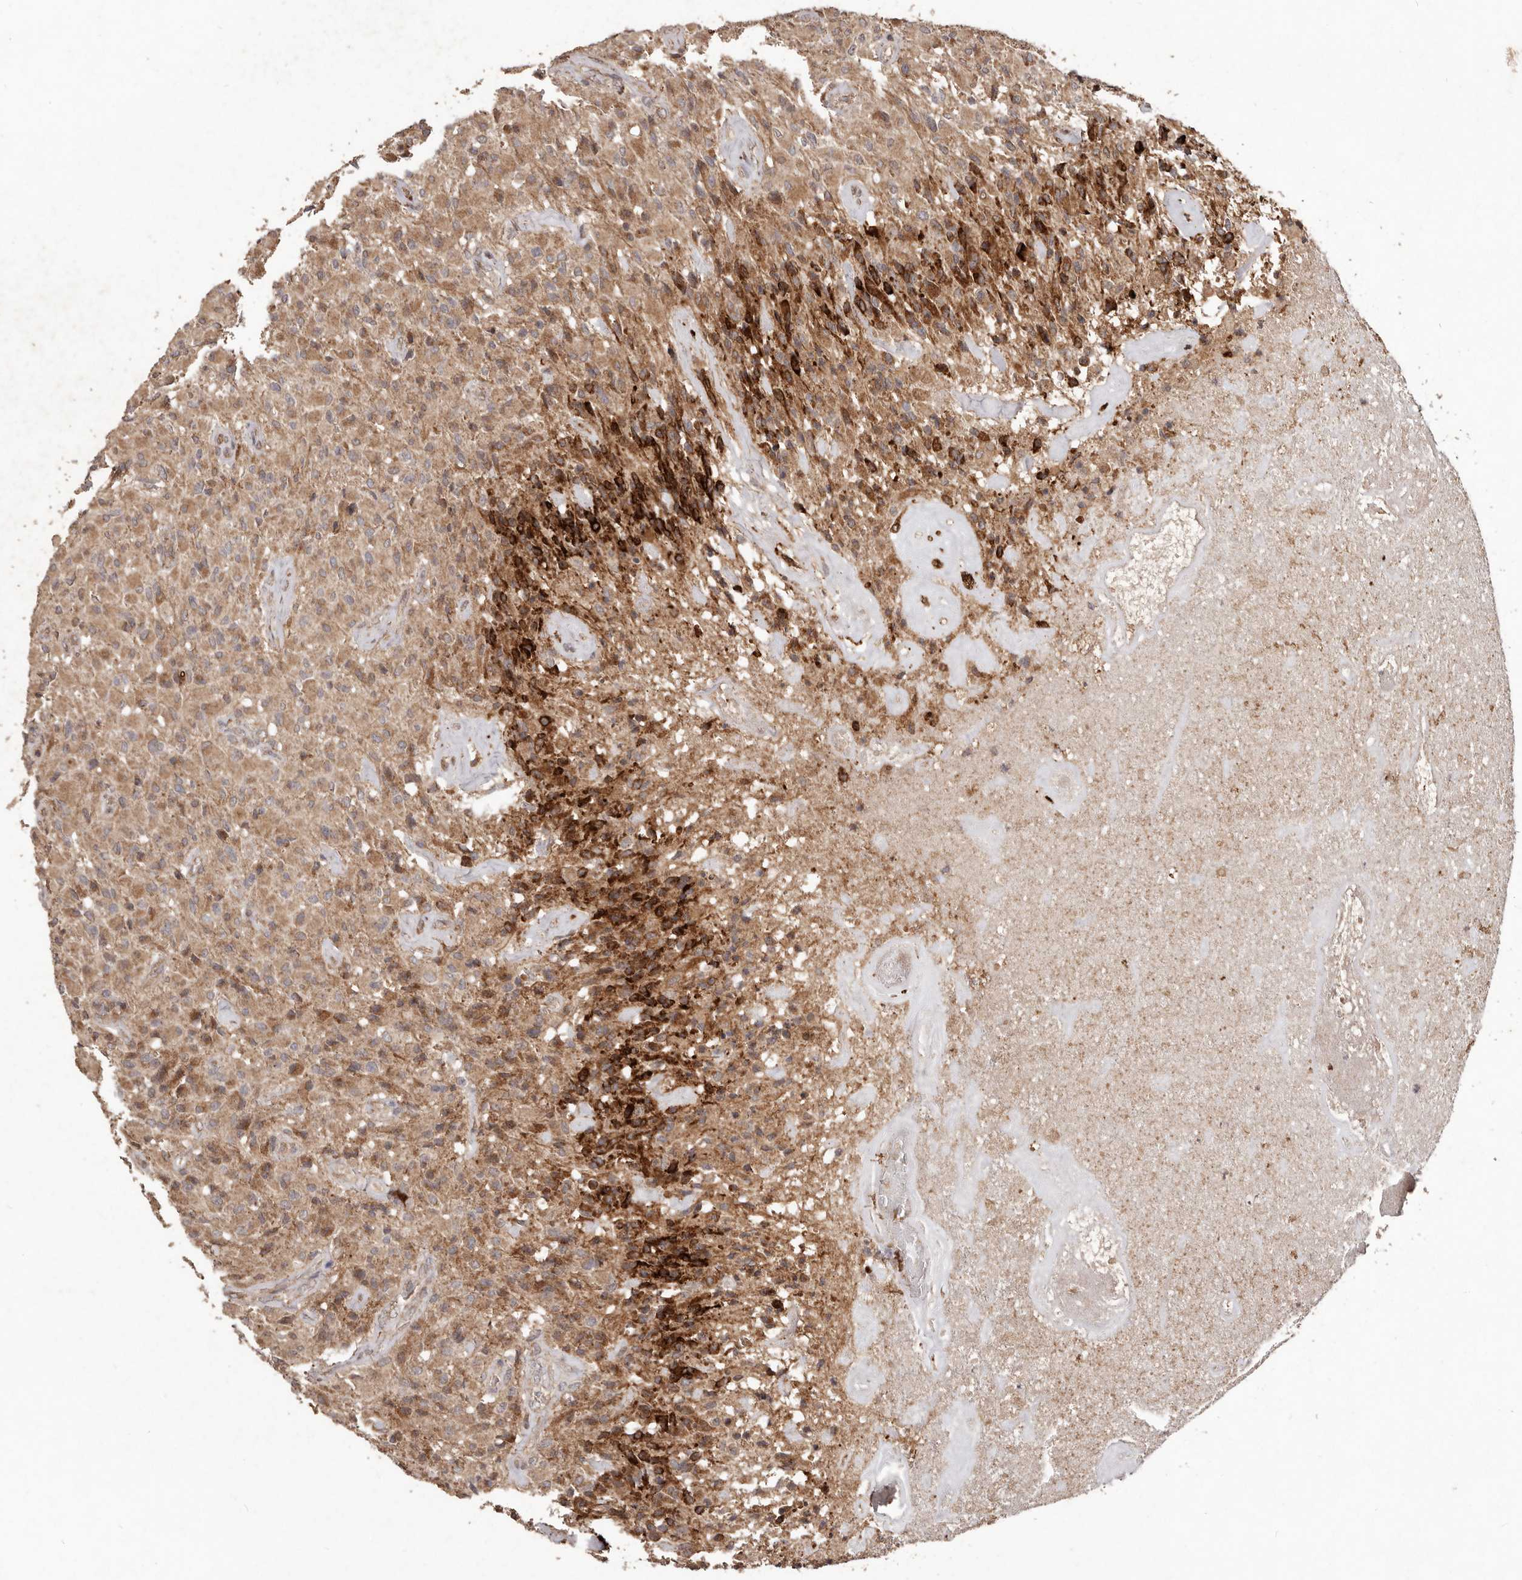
{"staining": {"intensity": "weak", "quantity": ">75%", "location": "cytoplasmic/membranous"}, "tissue": "glioma", "cell_type": "Tumor cells", "image_type": "cancer", "snomed": [{"axis": "morphology", "description": "Glioma, malignant, High grade"}, {"axis": "topography", "description": "Brain"}], "caption": "Immunohistochemical staining of human glioma demonstrates weak cytoplasmic/membranous protein positivity in about >75% of tumor cells.", "gene": "PLOD2", "patient": {"sex": "male", "age": 71}}